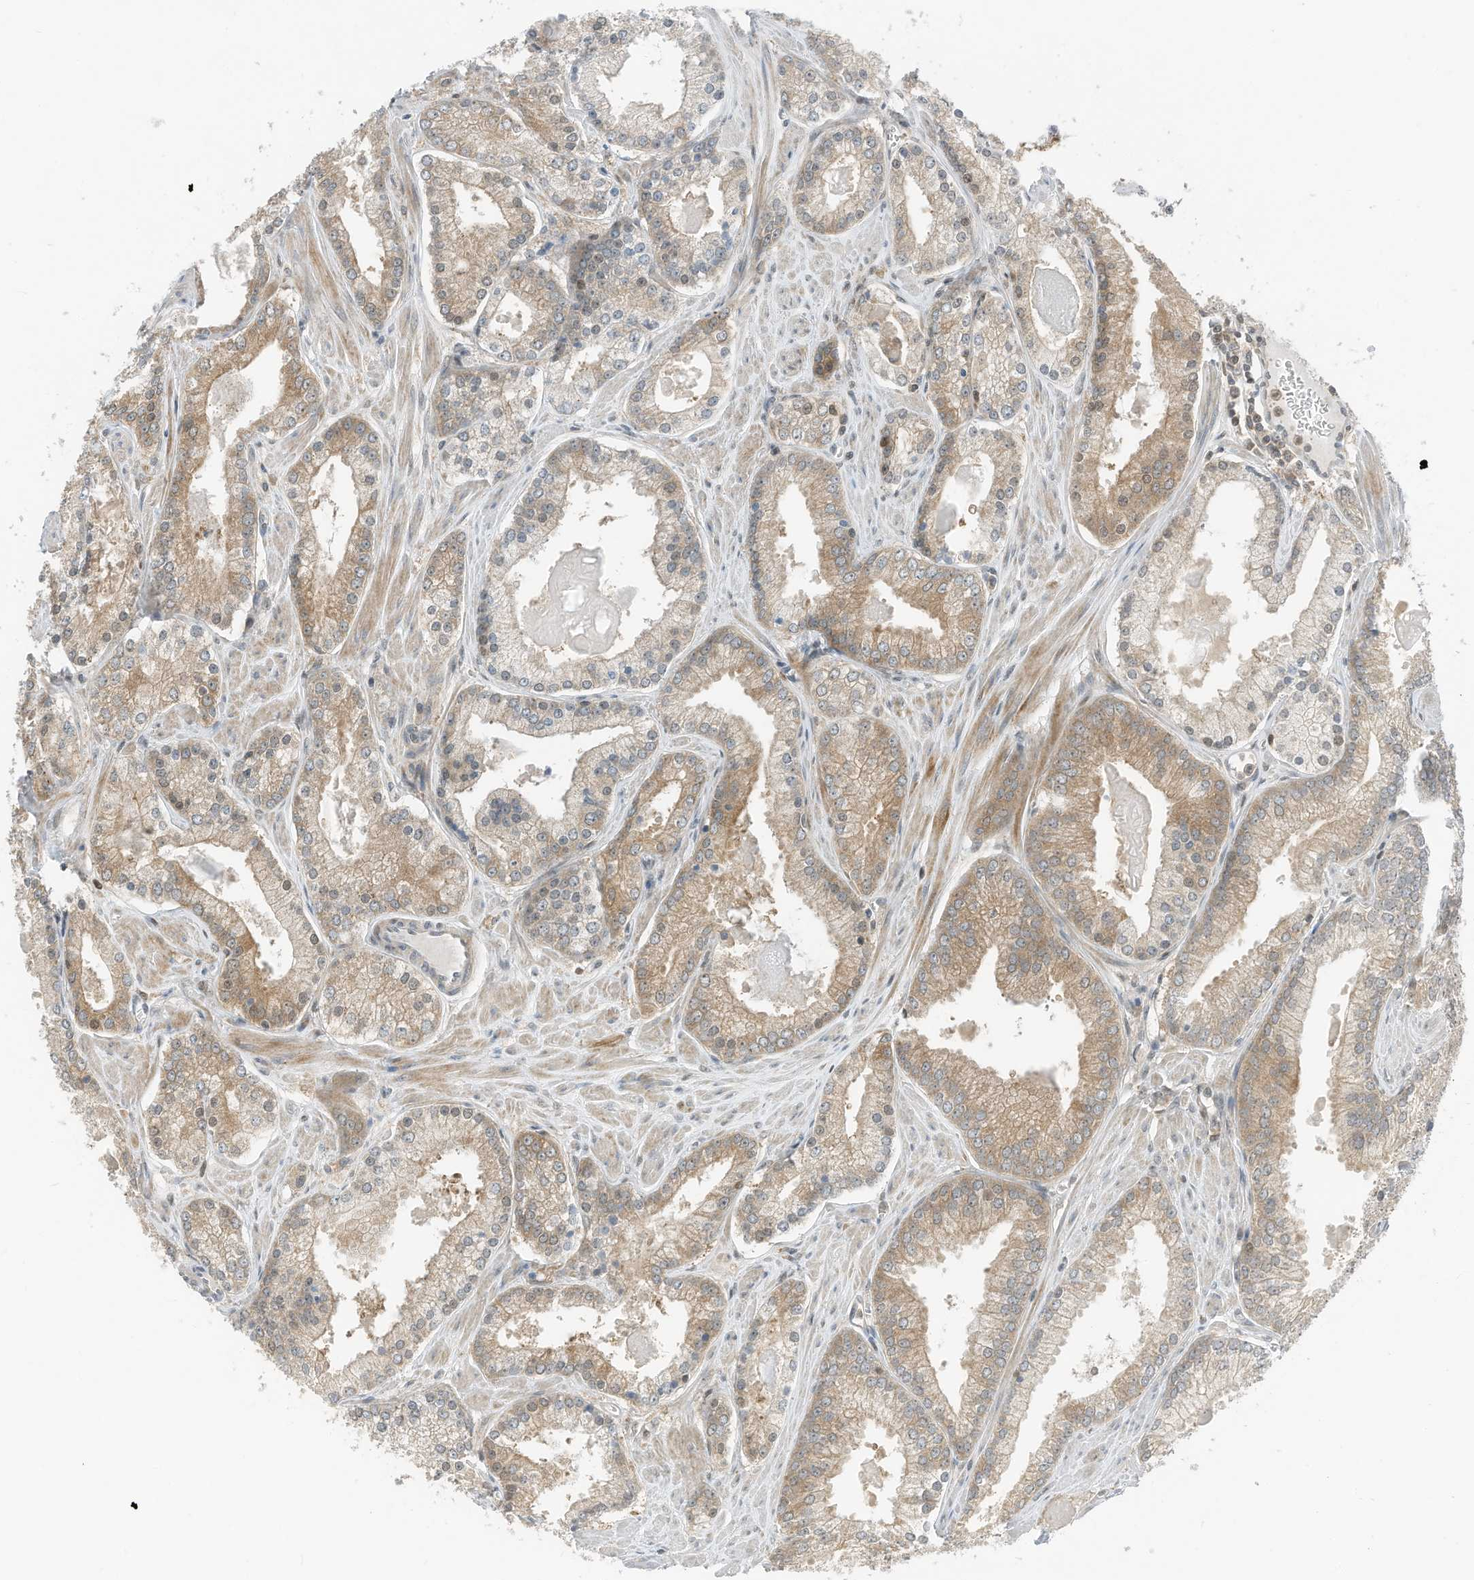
{"staining": {"intensity": "moderate", "quantity": ">75%", "location": "cytoplasmic/membranous"}, "tissue": "prostate cancer", "cell_type": "Tumor cells", "image_type": "cancer", "snomed": [{"axis": "morphology", "description": "Adenocarcinoma, Low grade"}, {"axis": "topography", "description": "Prostate"}], "caption": "The micrograph demonstrates immunohistochemical staining of prostate cancer (low-grade adenocarcinoma). There is moderate cytoplasmic/membranous expression is identified in about >75% of tumor cells.", "gene": "RMND1", "patient": {"sex": "male", "age": 54}}